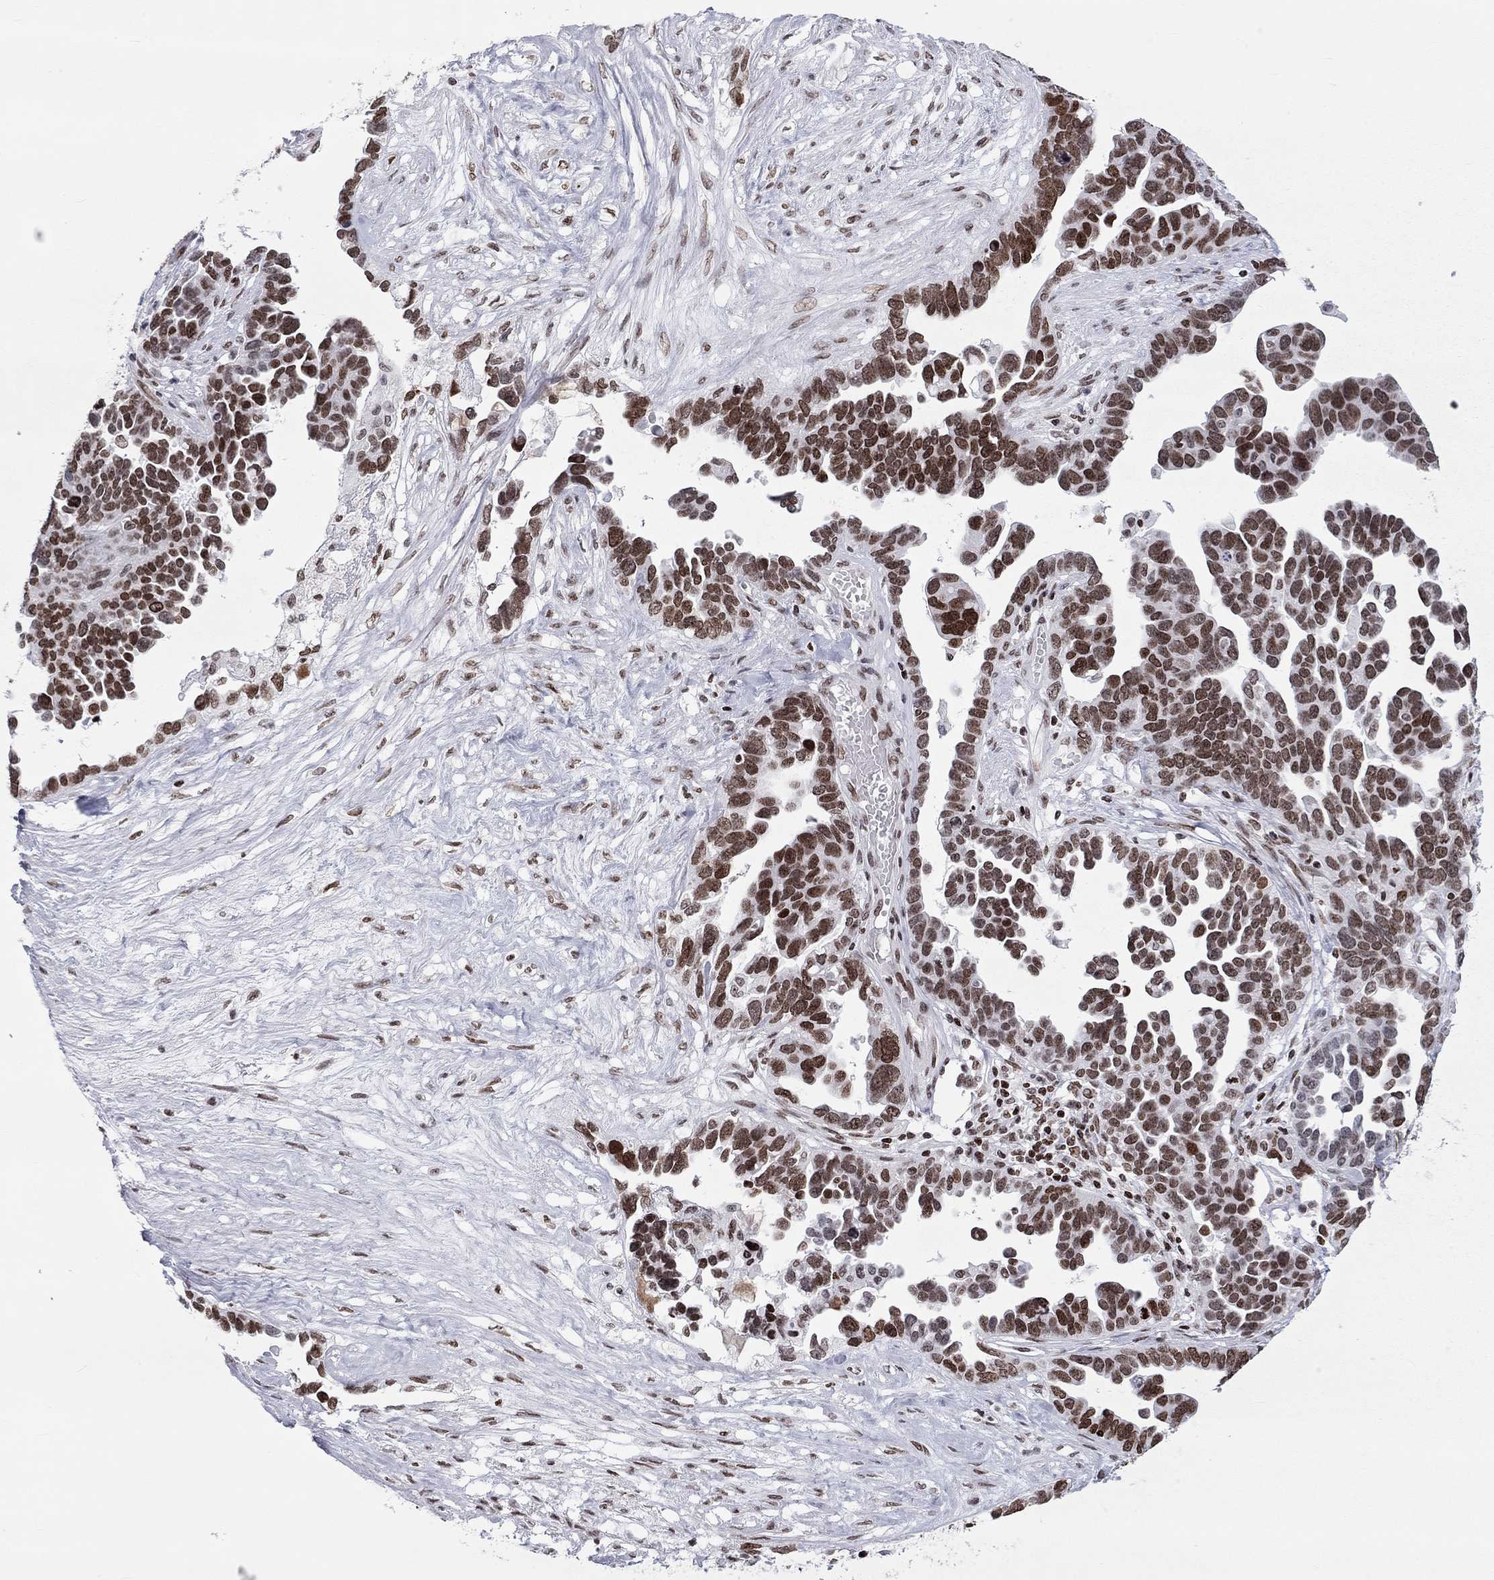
{"staining": {"intensity": "strong", "quantity": ">75%", "location": "nuclear"}, "tissue": "ovarian cancer", "cell_type": "Tumor cells", "image_type": "cancer", "snomed": [{"axis": "morphology", "description": "Cystadenocarcinoma, serous, NOS"}, {"axis": "topography", "description": "Ovary"}], "caption": "Immunohistochemistry photomicrograph of neoplastic tissue: human ovarian cancer (serous cystadenocarcinoma) stained using immunohistochemistry (IHC) demonstrates high levels of strong protein expression localized specifically in the nuclear of tumor cells, appearing as a nuclear brown color.", "gene": "H2AX", "patient": {"sex": "female", "age": 54}}